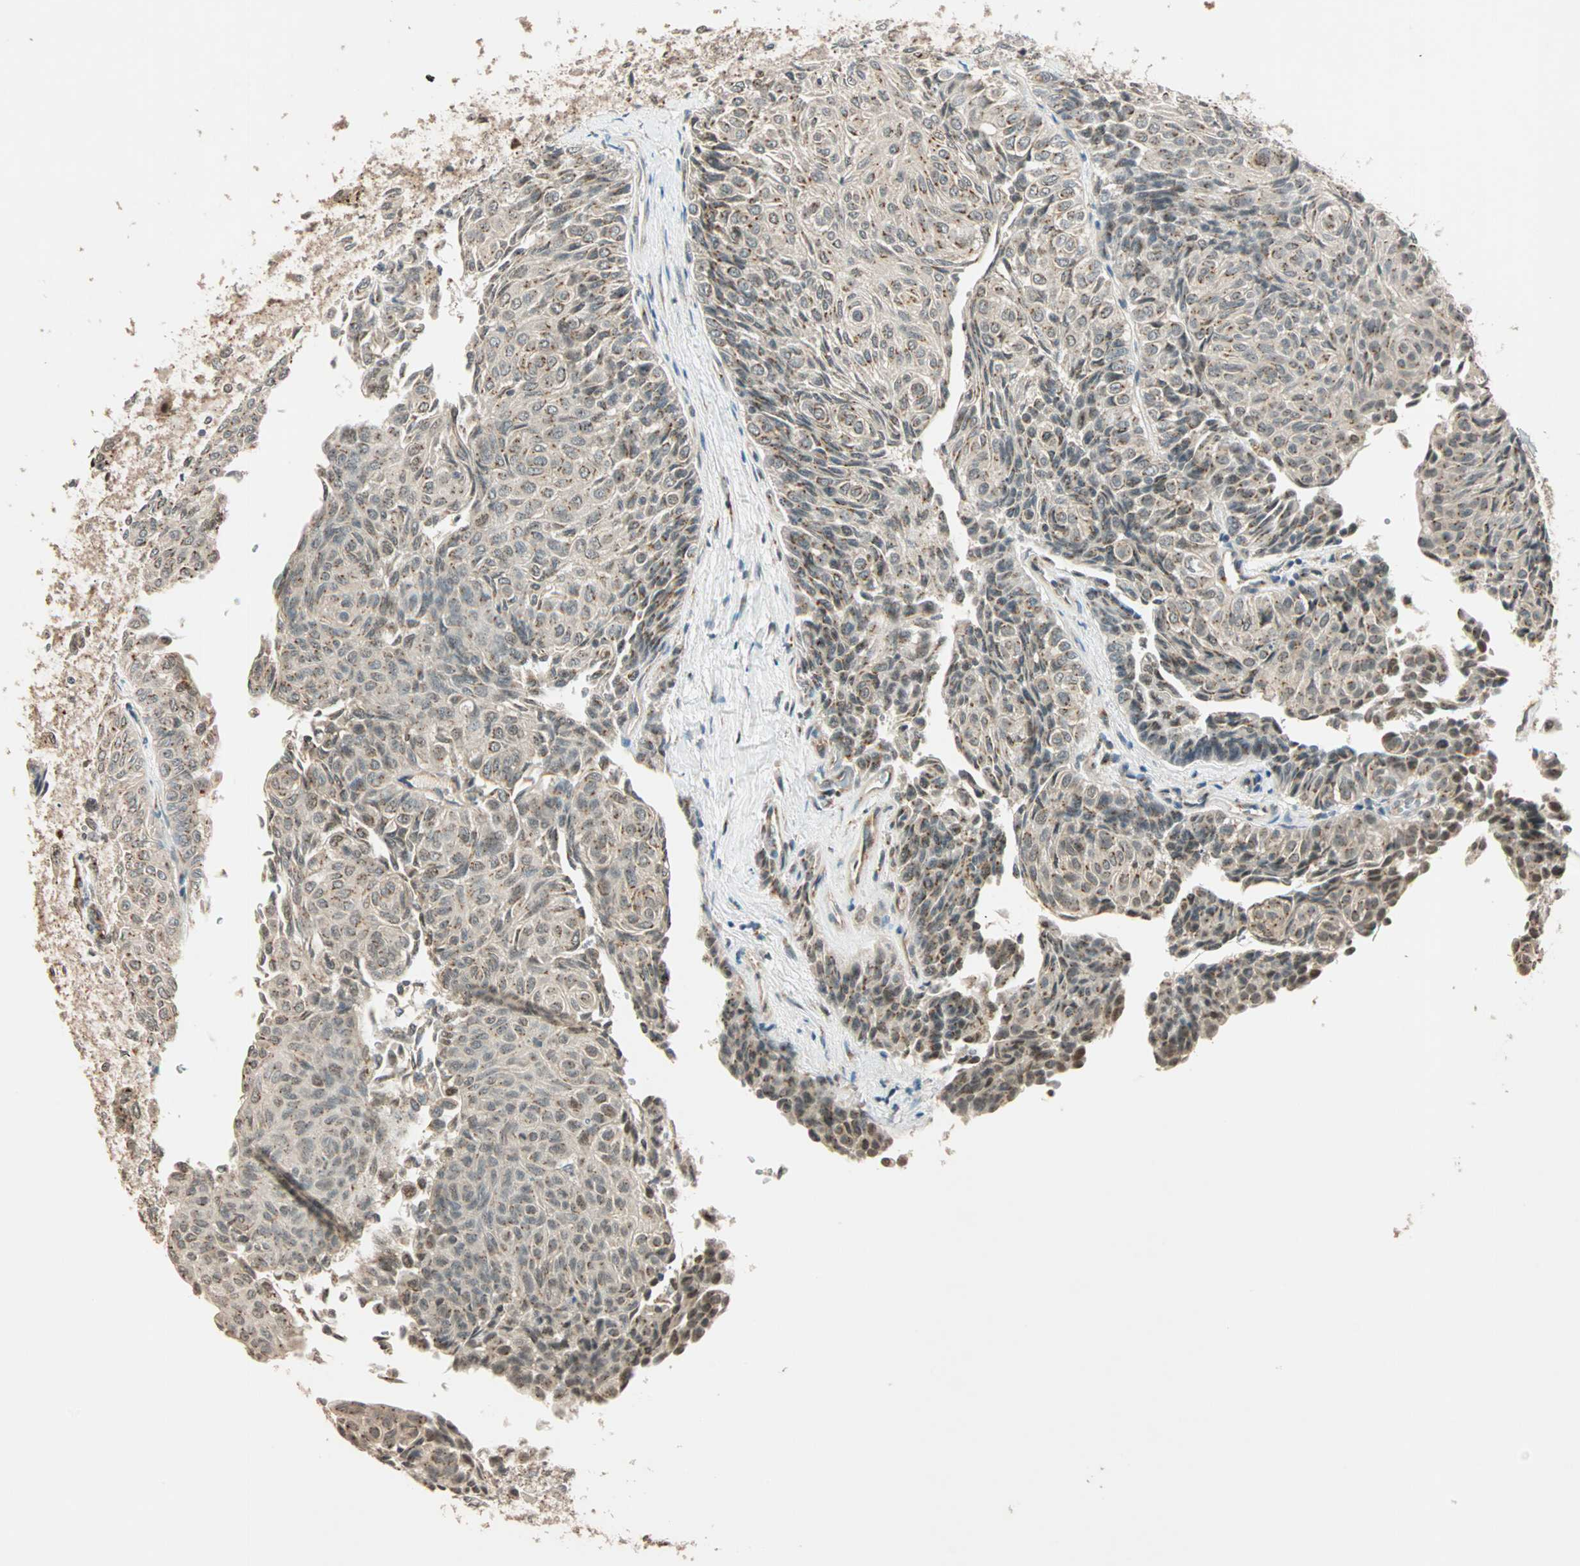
{"staining": {"intensity": "weak", "quantity": "25%-75%", "location": "cytoplasmic/membranous"}, "tissue": "urothelial cancer", "cell_type": "Tumor cells", "image_type": "cancer", "snomed": [{"axis": "morphology", "description": "Urothelial carcinoma, Low grade"}, {"axis": "topography", "description": "Urinary bladder"}], "caption": "Immunohistochemical staining of human urothelial carcinoma (low-grade) demonstrates low levels of weak cytoplasmic/membranous positivity in approximately 25%-75% of tumor cells. The staining was performed using DAB to visualize the protein expression in brown, while the nuclei were stained in blue with hematoxylin (Magnification: 20x).", "gene": "PRDM2", "patient": {"sex": "male", "age": 78}}